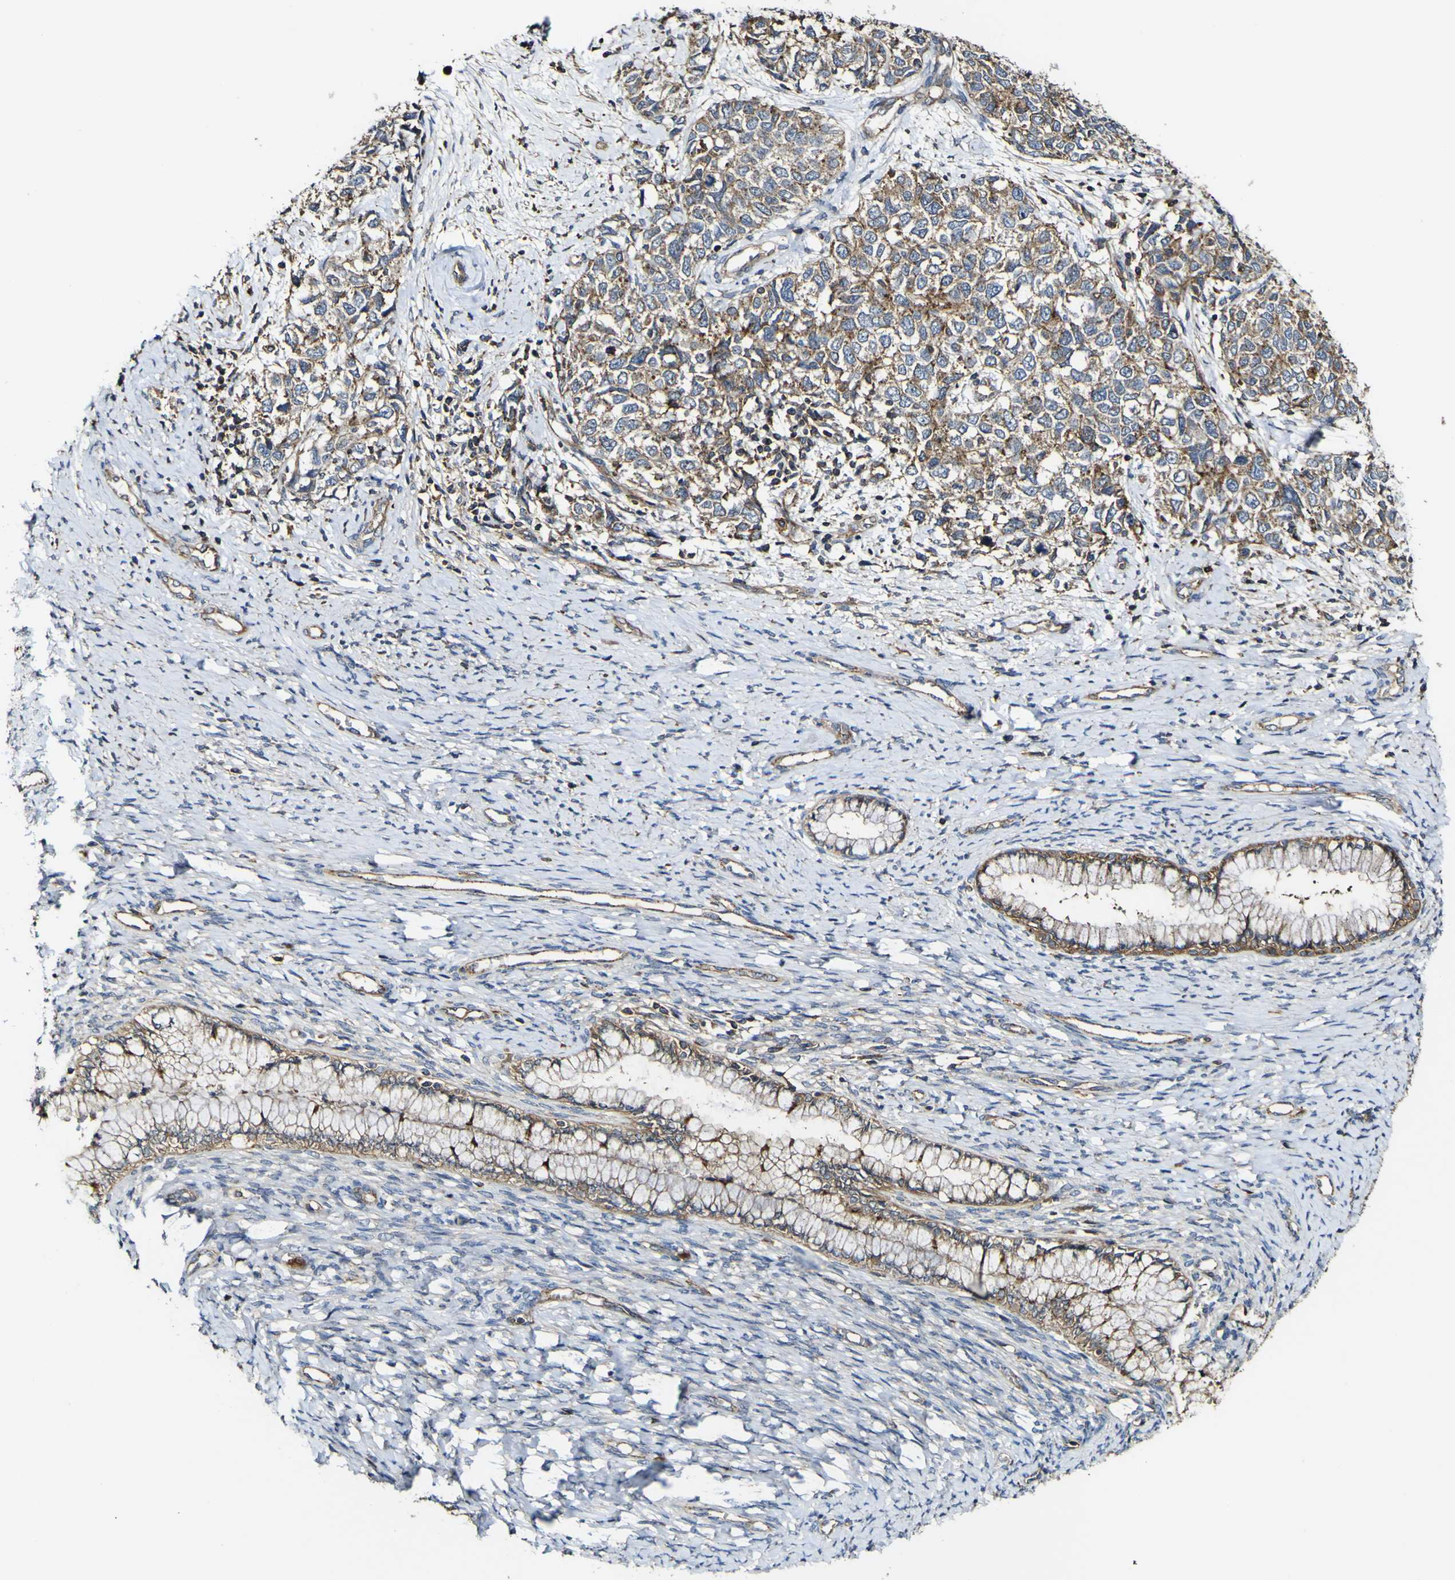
{"staining": {"intensity": "moderate", "quantity": ">75%", "location": "cytoplasmic/membranous"}, "tissue": "cervical cancer", "cell_type": "Tumor cells", "image_type": "cancer", "snomed": [{"axis": "morphology", "description": "Squamous cell carcinoma, NOS"}, {"axis": "topography", "description": "Cervix"}], "caption": "Cervical cancer (squamous cell carcinoma) tissue displays moderate cytoplasmic/membranous staining in about >75% of tumor cells, visualized by immunohistochemistry. (DAB = brown stain, brightfield microscopy at high magnification).", "gene": "TNIK", "patient": {"sex": "female", "age": 63}}